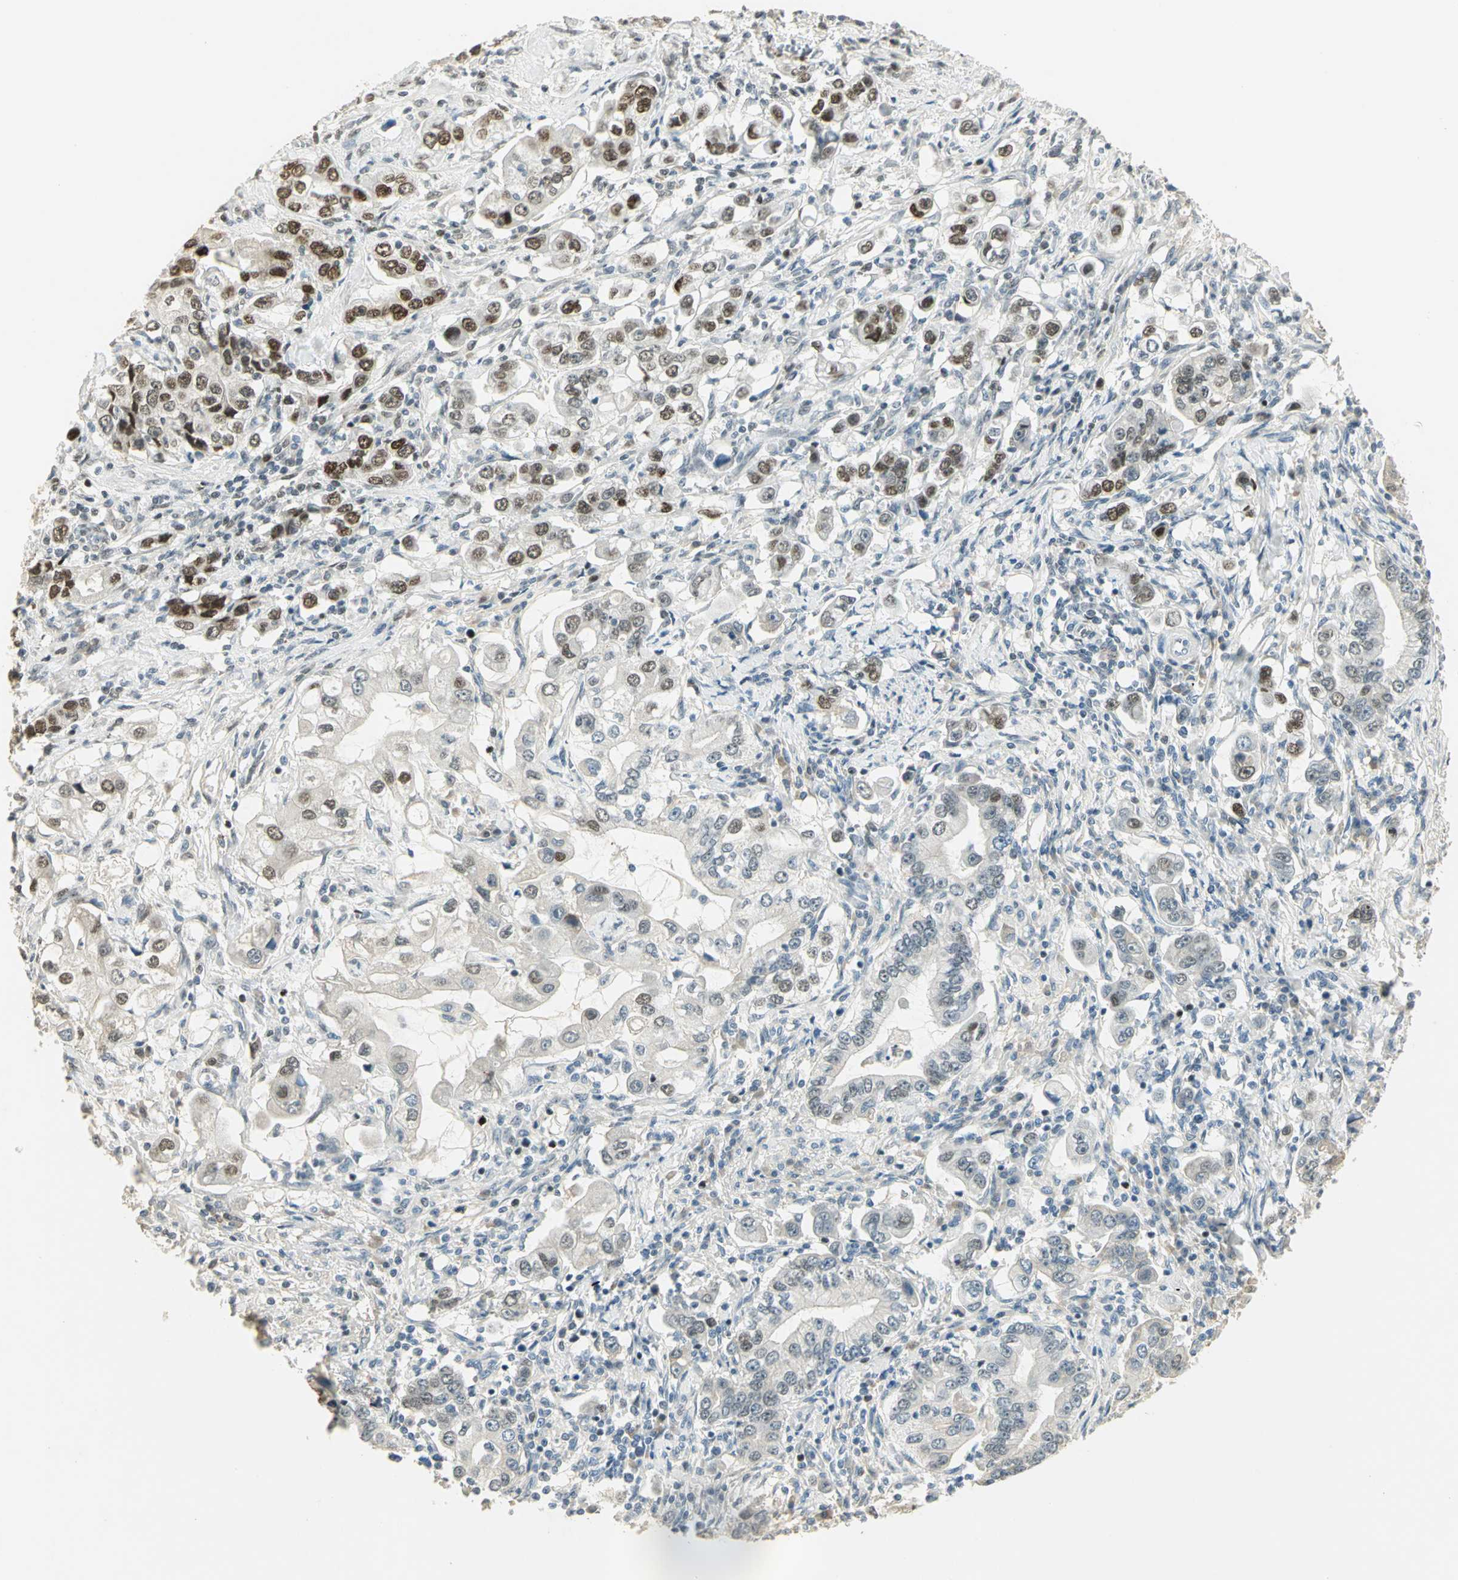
{"staining": {"intensity": "strong", "quantity": "25%-75%", "location": "nuclear"}, "tissue": "stomach cancer", "cell_type": "Tumor cells", "image_type": "cancer", "snomed": [{"axis": "morphology", "description": "Adenocarcinoma, NOS"}, {"axis": "topography", "description": "Stomach, lower"}], "caption": "Brown immunohistochemical staining in human stomach cancer (adenocarcinoma) reveals strong nuclear staining in approximately 25%-75% of tumor cells.", "gene": "AK6", "patient": {"sex": "female", "age": 72}}